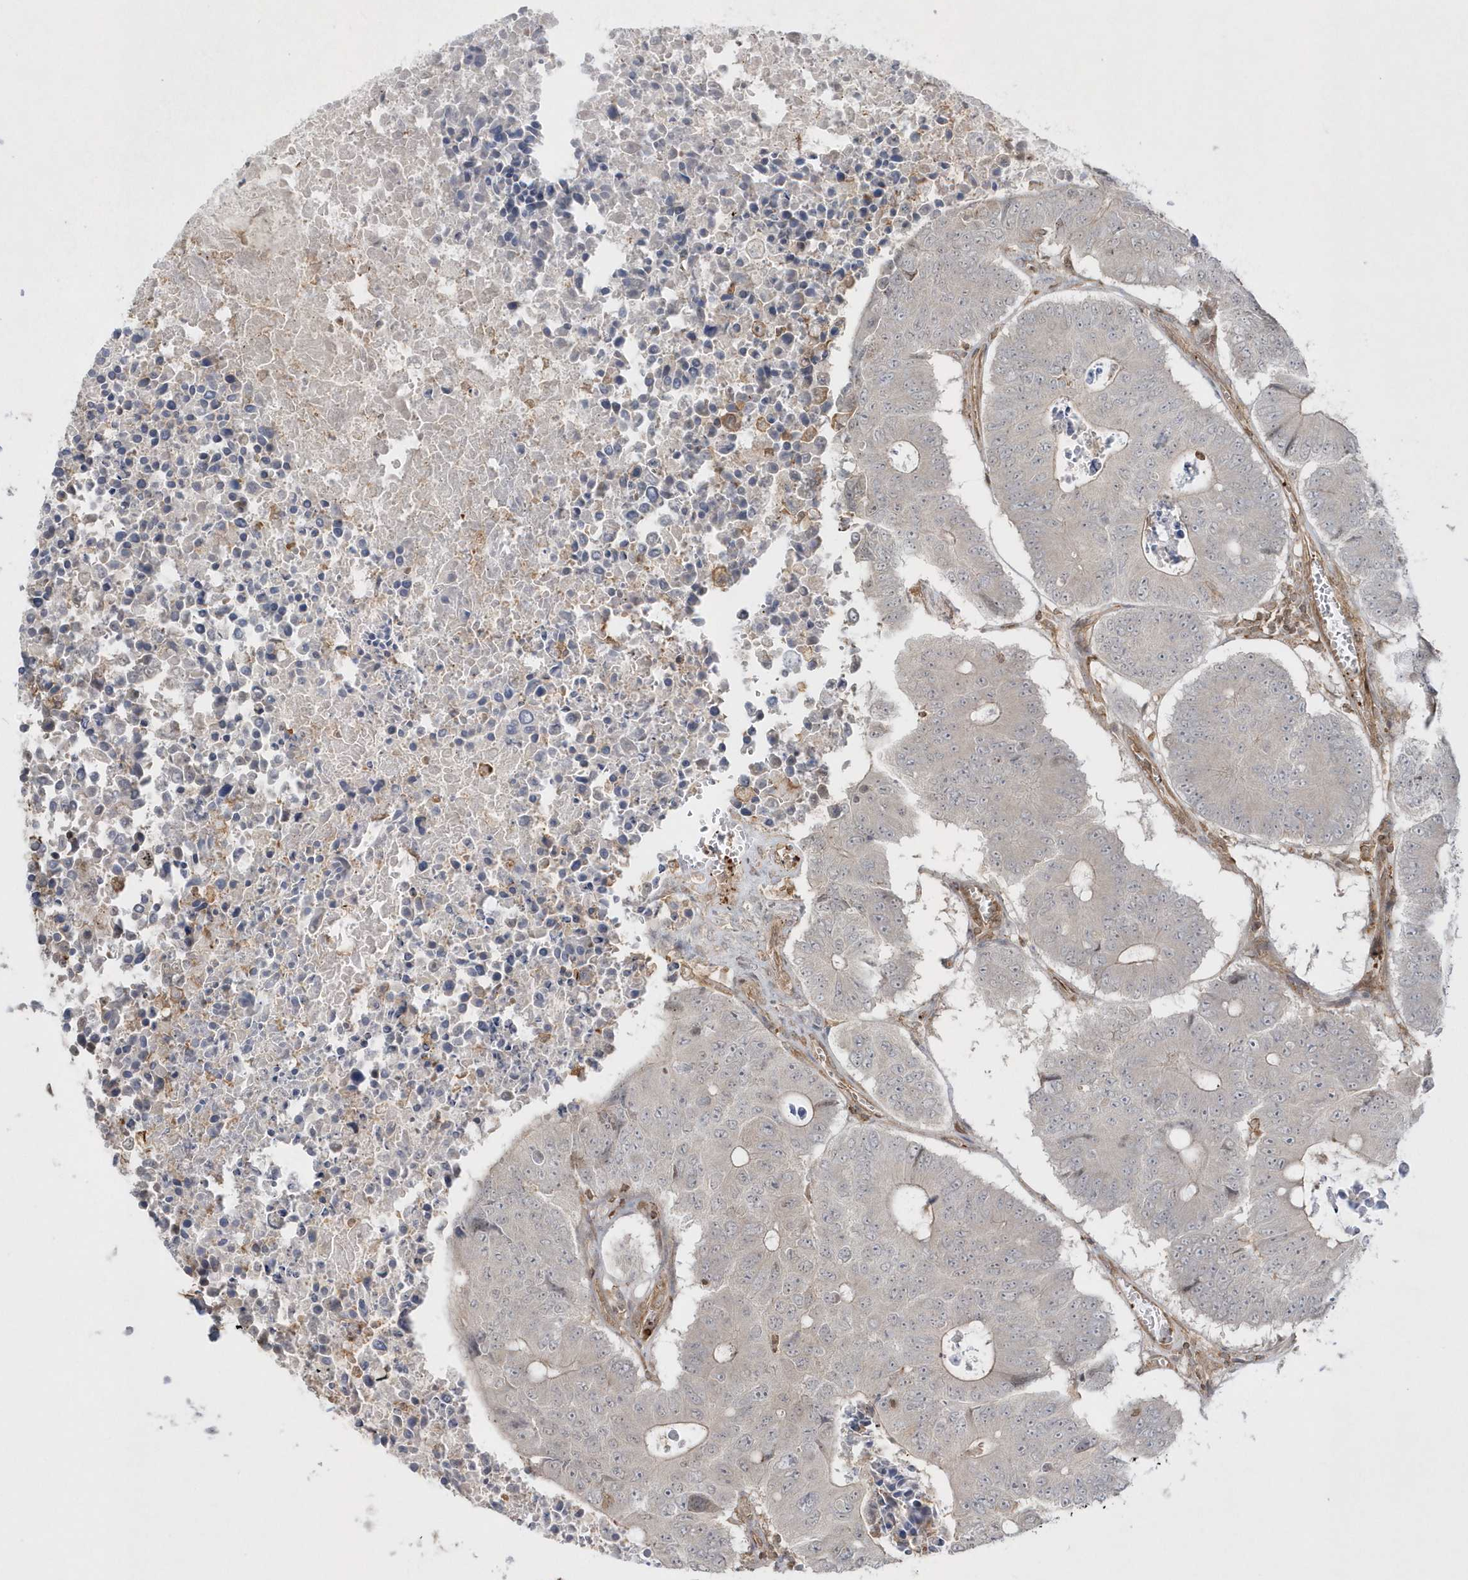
{"staining": {"intensity": "weak", "quantity": "<25%", "location": "cytoplasmic/membranous"}, "tissue": "colorectal cancer", "cell_type": "Tumor cells", "image_type": "cancer", "snomed": [{"axis": "morphology", "description": "Adenocarcinoma, NOS"}, {"axis": "topography", "description": "Colon"}], "caption": "High magnification brightfield microscopy of colorectal adenocarcinoma stained with DAB (3,3'-diaminobenzidine) (brown) and counterstained with hematoxylin (blue): tumor cells show no significant expression. (DAB immunohistochemistry (IHC) visualized using brightfield microscopy, high magnification).", "gene": "BSN", "patient": {"sex": "male", "age": 87}}